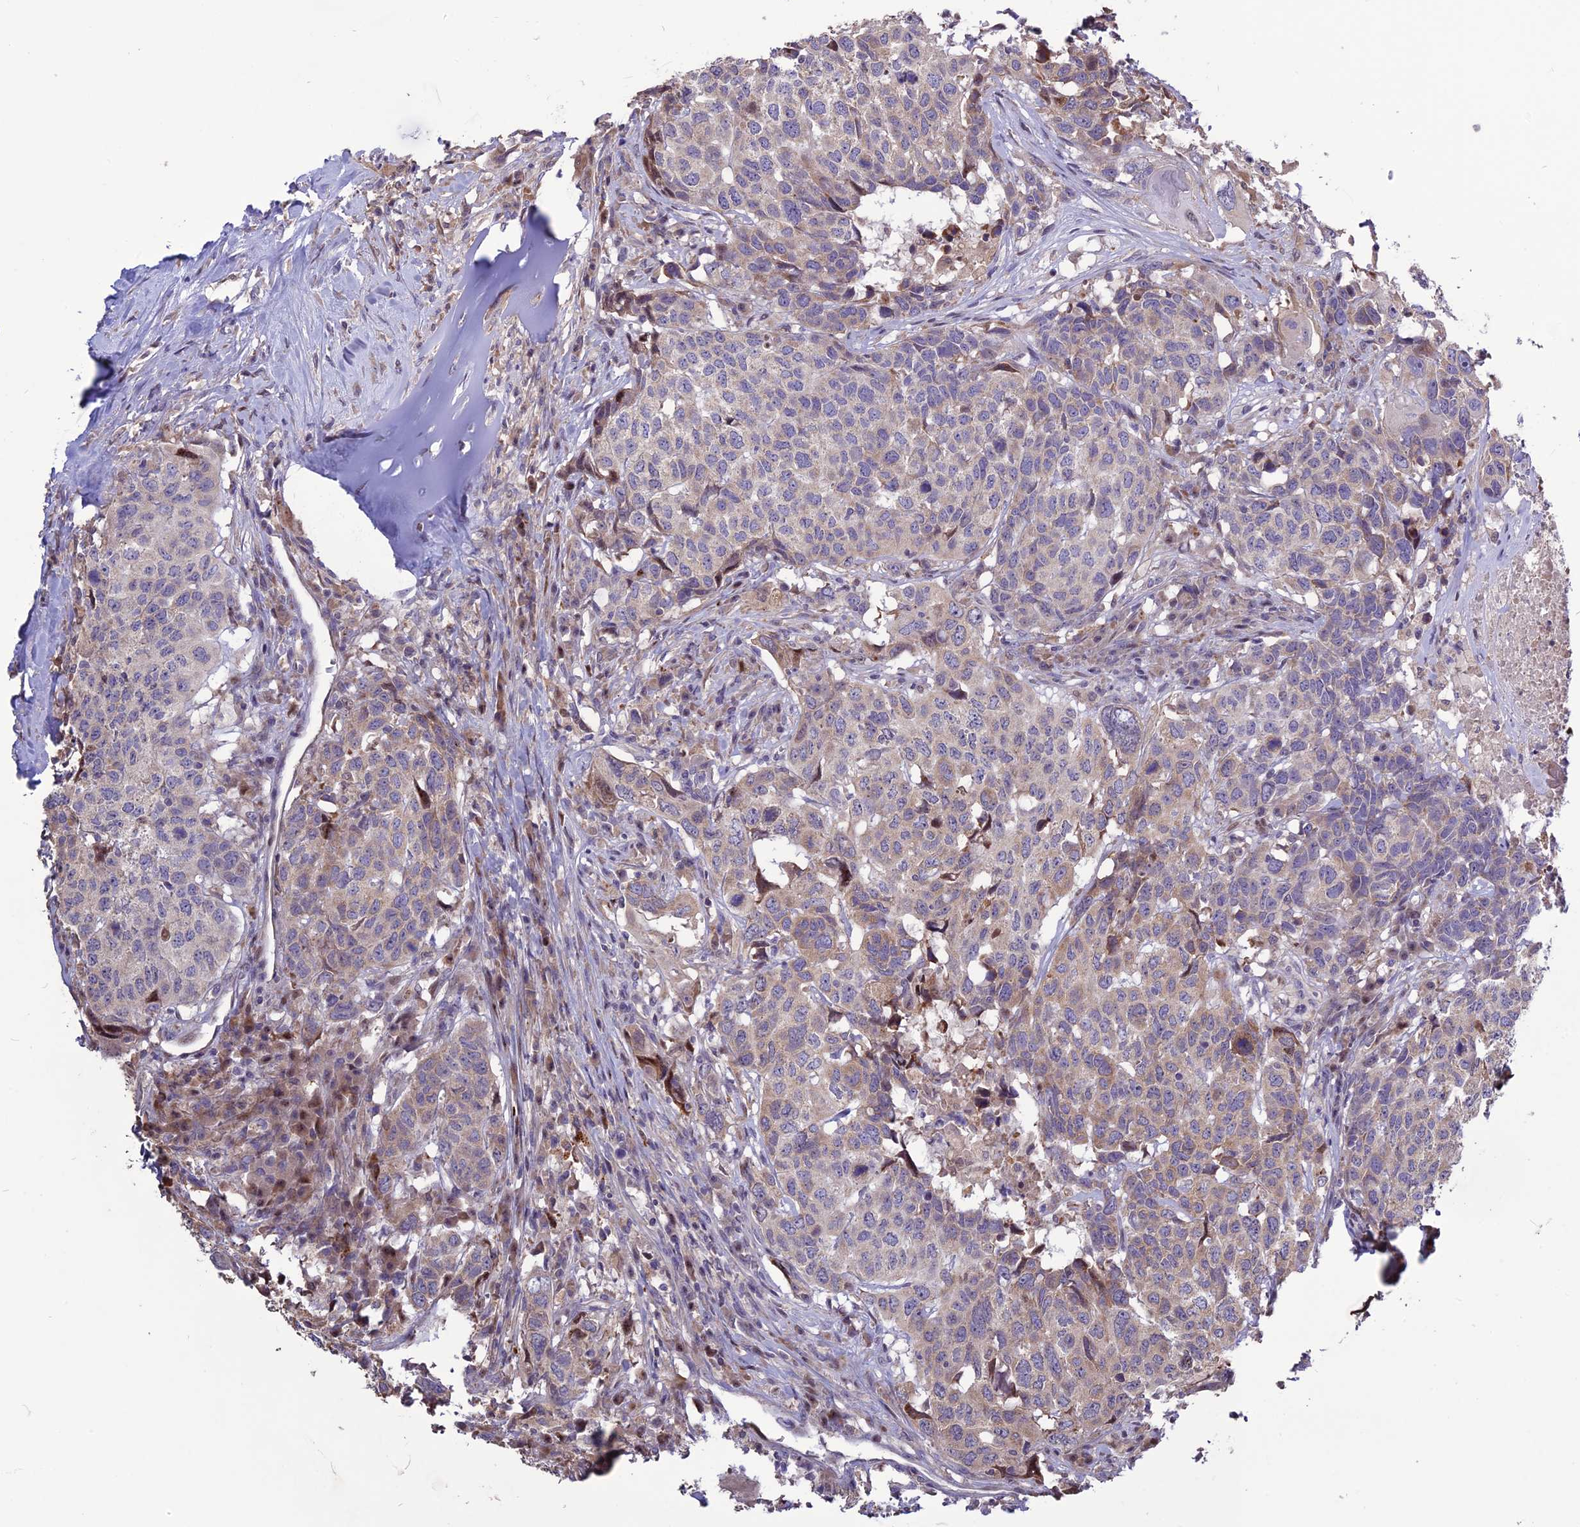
{"staining": {"intensity": "weak", "quantity": "<25%", "location": "cytoplasmic/membranous"}, "tissue": "head and neck cancer", "cell_type": "Tumor cells", "image_type": "cancer", "snomed": [{"axis": "morphology", "description": "Squamous cell carcinoma, NOS"}, {"axis": "topography", "description": "Head-Neck"}], "caption": "The micrograph demonstrates no staining of tumor cells in squamous cell carcinoma (head and neck).", "gene": "SPG21", "patient": {"sex": "male", "age": 66}}